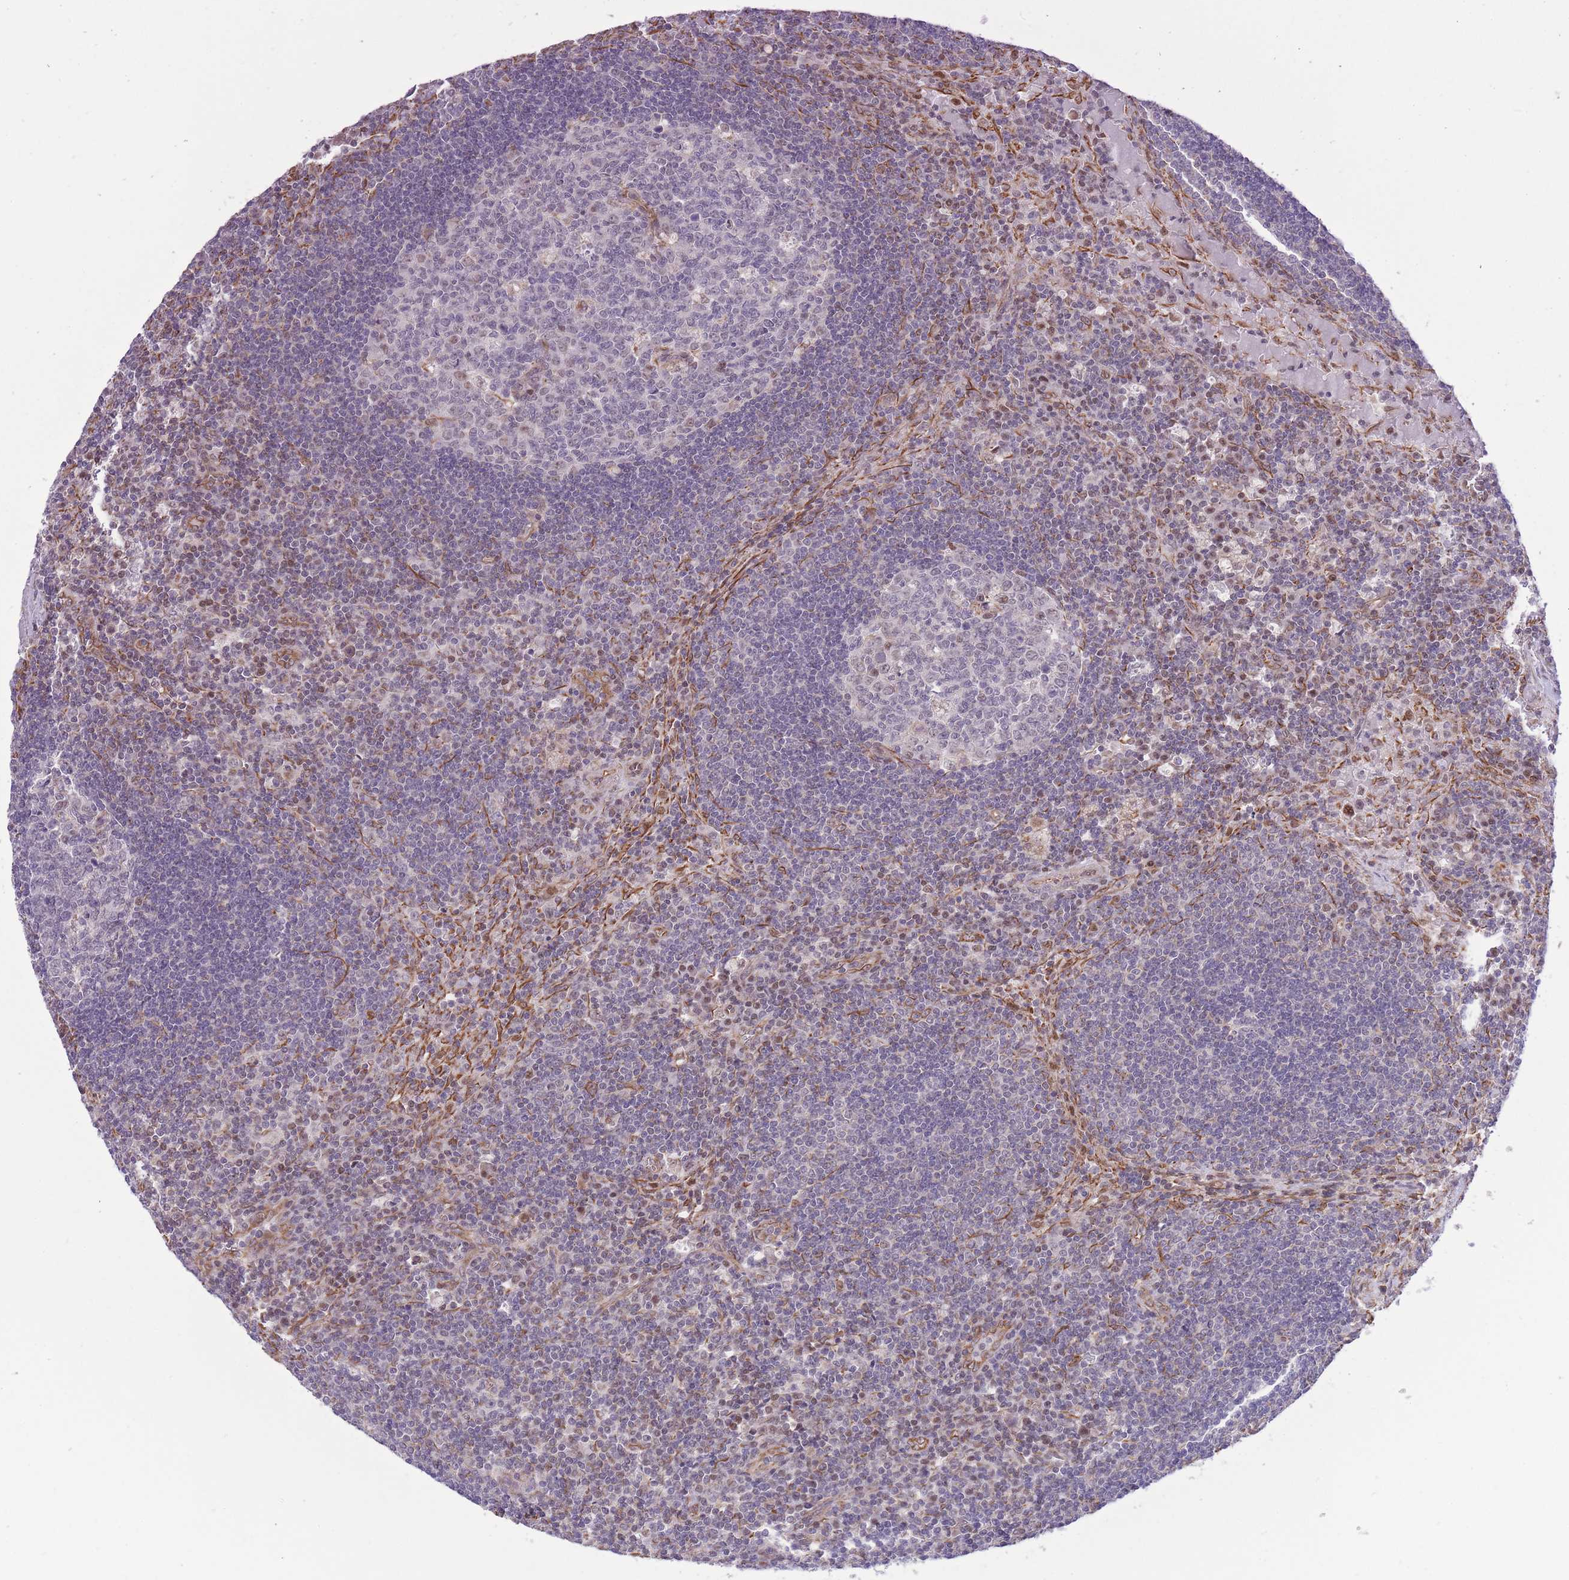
{"staining": {"intensity": "moderate", "quantity": "<25%", "location": "nuclear"}, "tissue": "lymph node", "cell_type": "Germinal center cells", "image_type": "normal", "snomed": [{"axis": "morphology", "description": "Normal tissue, NOS"}, {"axis": "topography", "description": "Lymph node"}], "caption": "Immunohistochemistry (IHC) micrograph of normal human lymph node stained for a protein (brown), which demonstrates low levels of moderate nuclear positivity in about <25% of germinal center cells.", "gene": "ELL", "patient": {"sex": "male", "age": 58}}